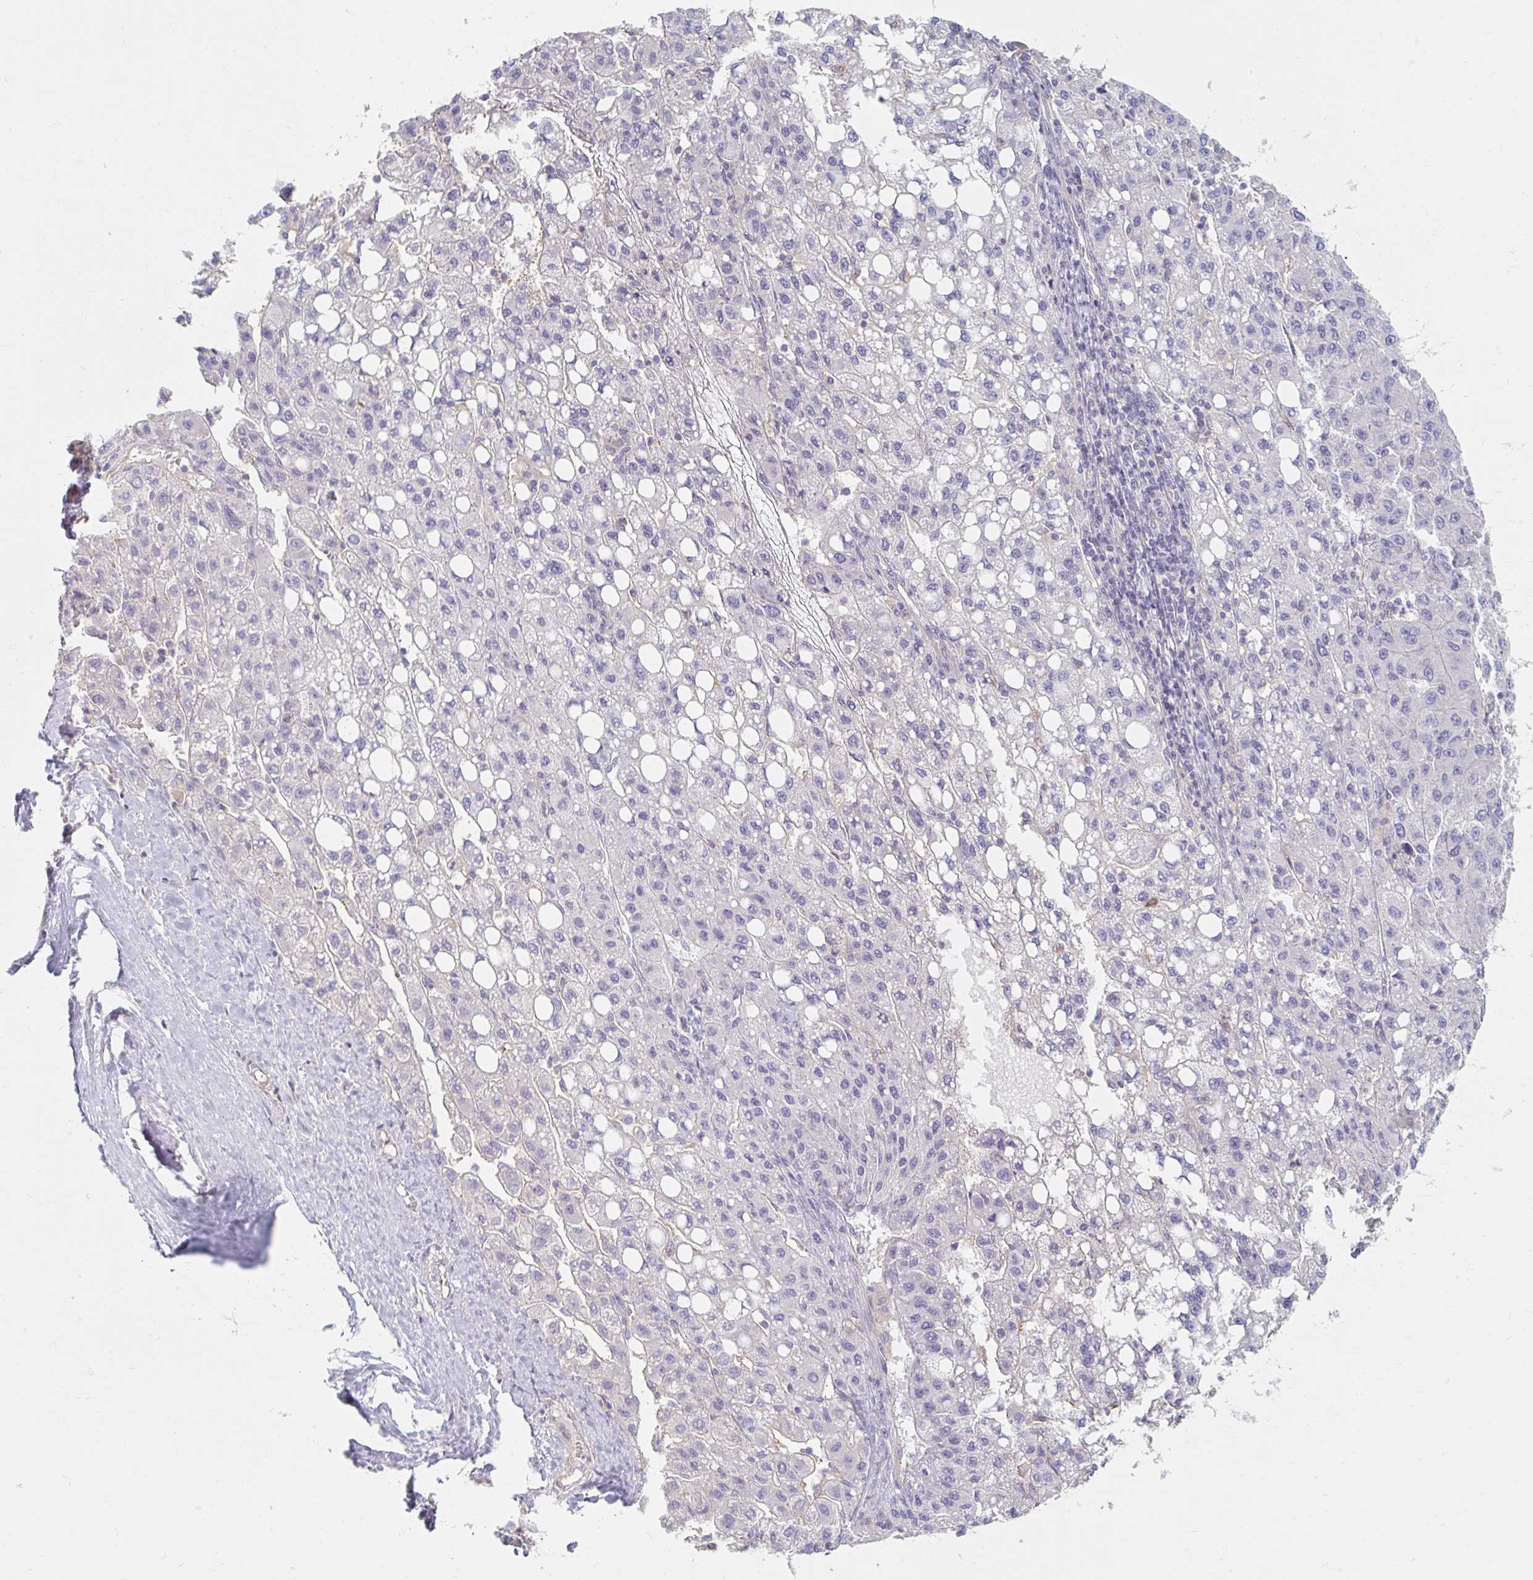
{"staining": {"intensity": "negative", "quantity": "none", "location": "none"}, "tissue": "liver cancer", "cell_type": "Tumor cells", "image_type": "cancer", "snomed": [{"axis": "morphology", "description": "Carcinoma, Hepatocellular, NOS"}, {"axis": "topography", "description": "Liver"}], "caption": "High power microscopy micrograph of an immunohistochemistry histopathology image of liver hepatocellular carcinoma, revealing no significant expression in tumor cells.", "gene": "MYLK2", "patient": {"sex": "female", "age": 82}}